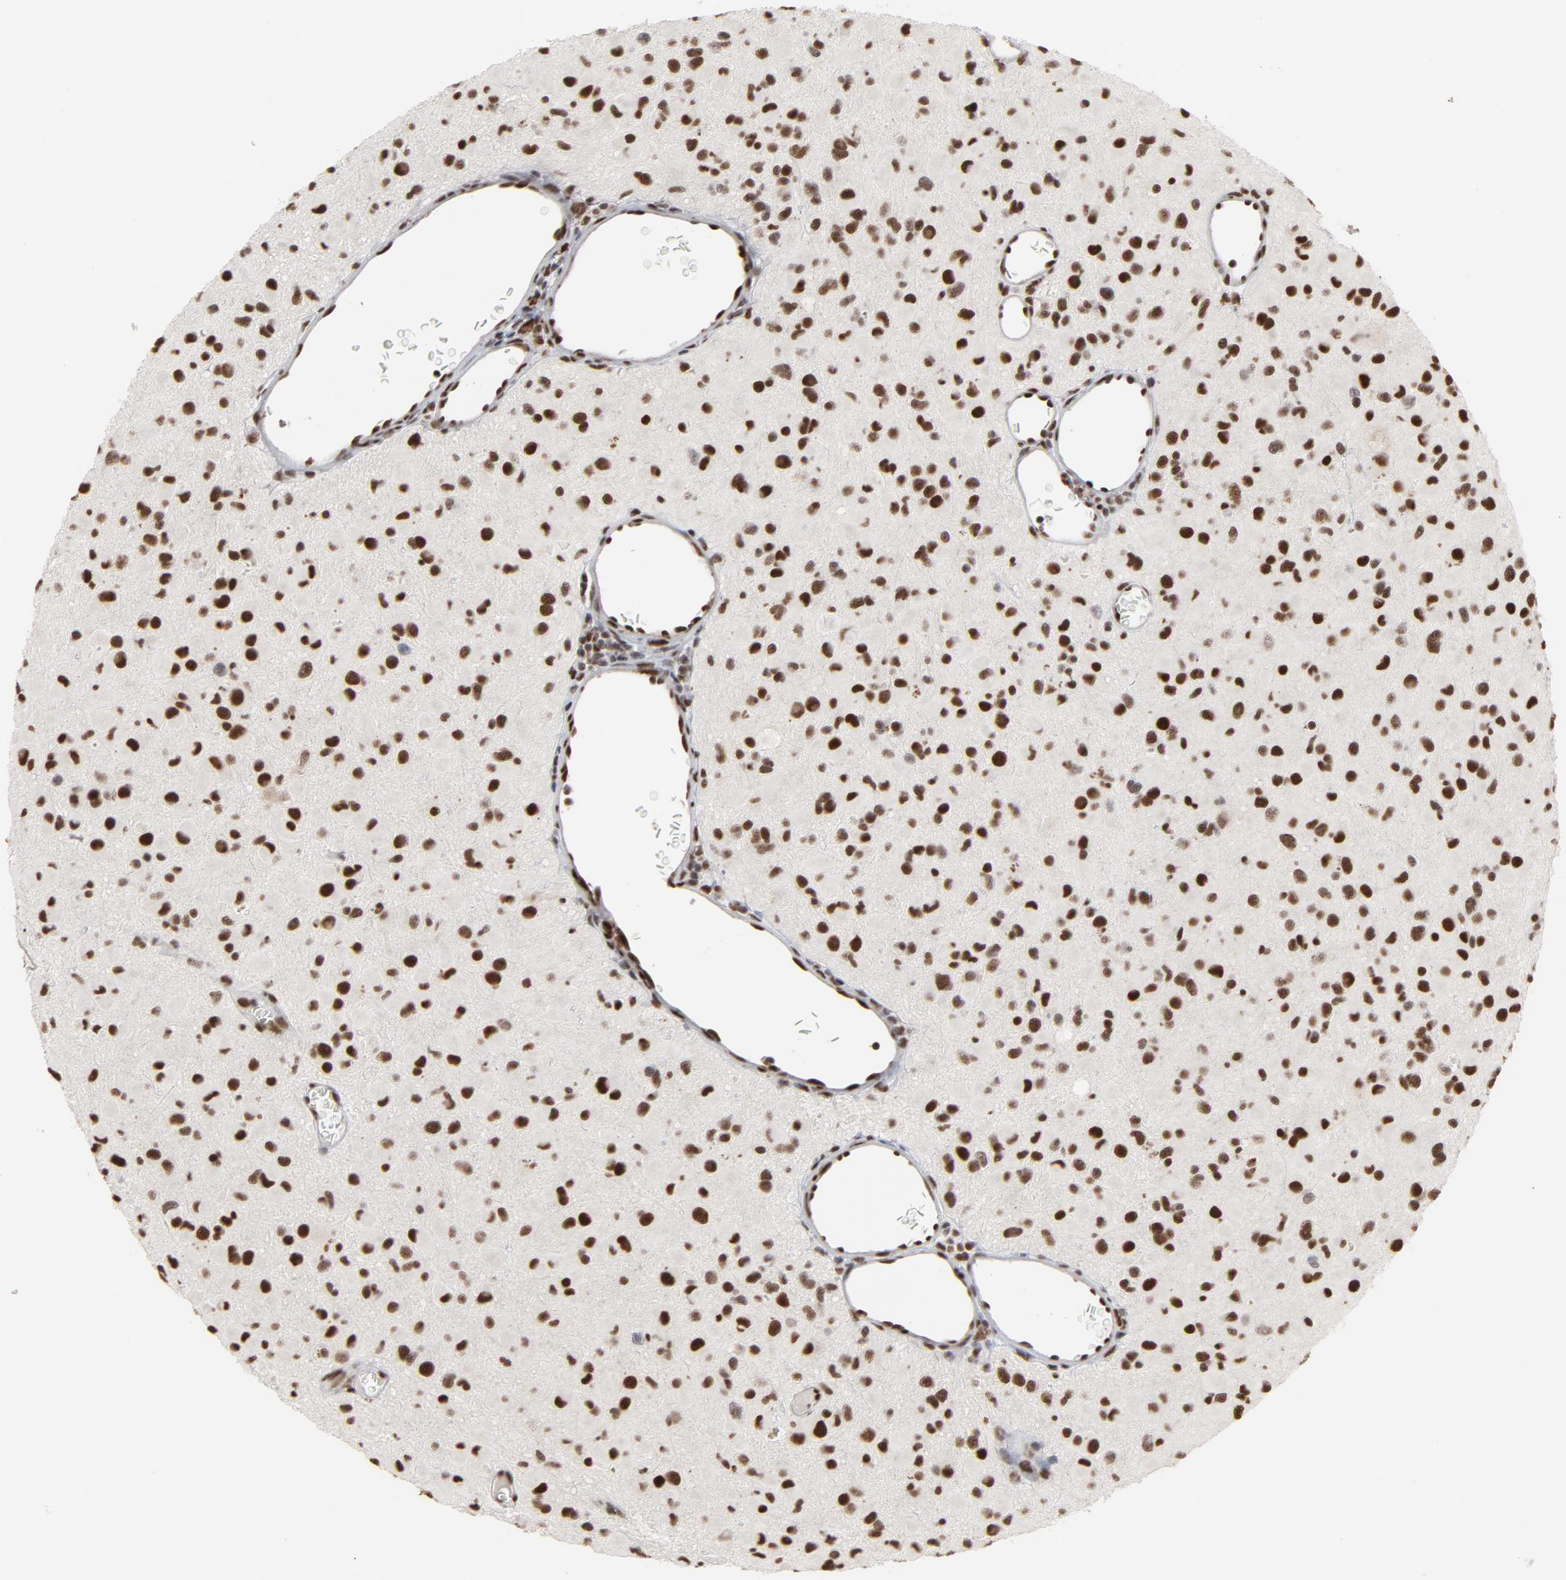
{"staining": {"intensity": "strong", "quantity": ">75%", "location": "nuclear"}, "tissue": "glioma", "cell_type": "Tumor cells", "image_type": "cancer", "snomed": [{"axis": "morphology", "description": "Glioma, malignant, Low grade"}, {"axis": "topography", "description": "Brain"}], "caption": "Human malignant low-grade glioma stained with a protein marker demonstrates strong staining in tumor cells.", "gene": "MRE11", "patient": {"sex": "male", "age": 42}}